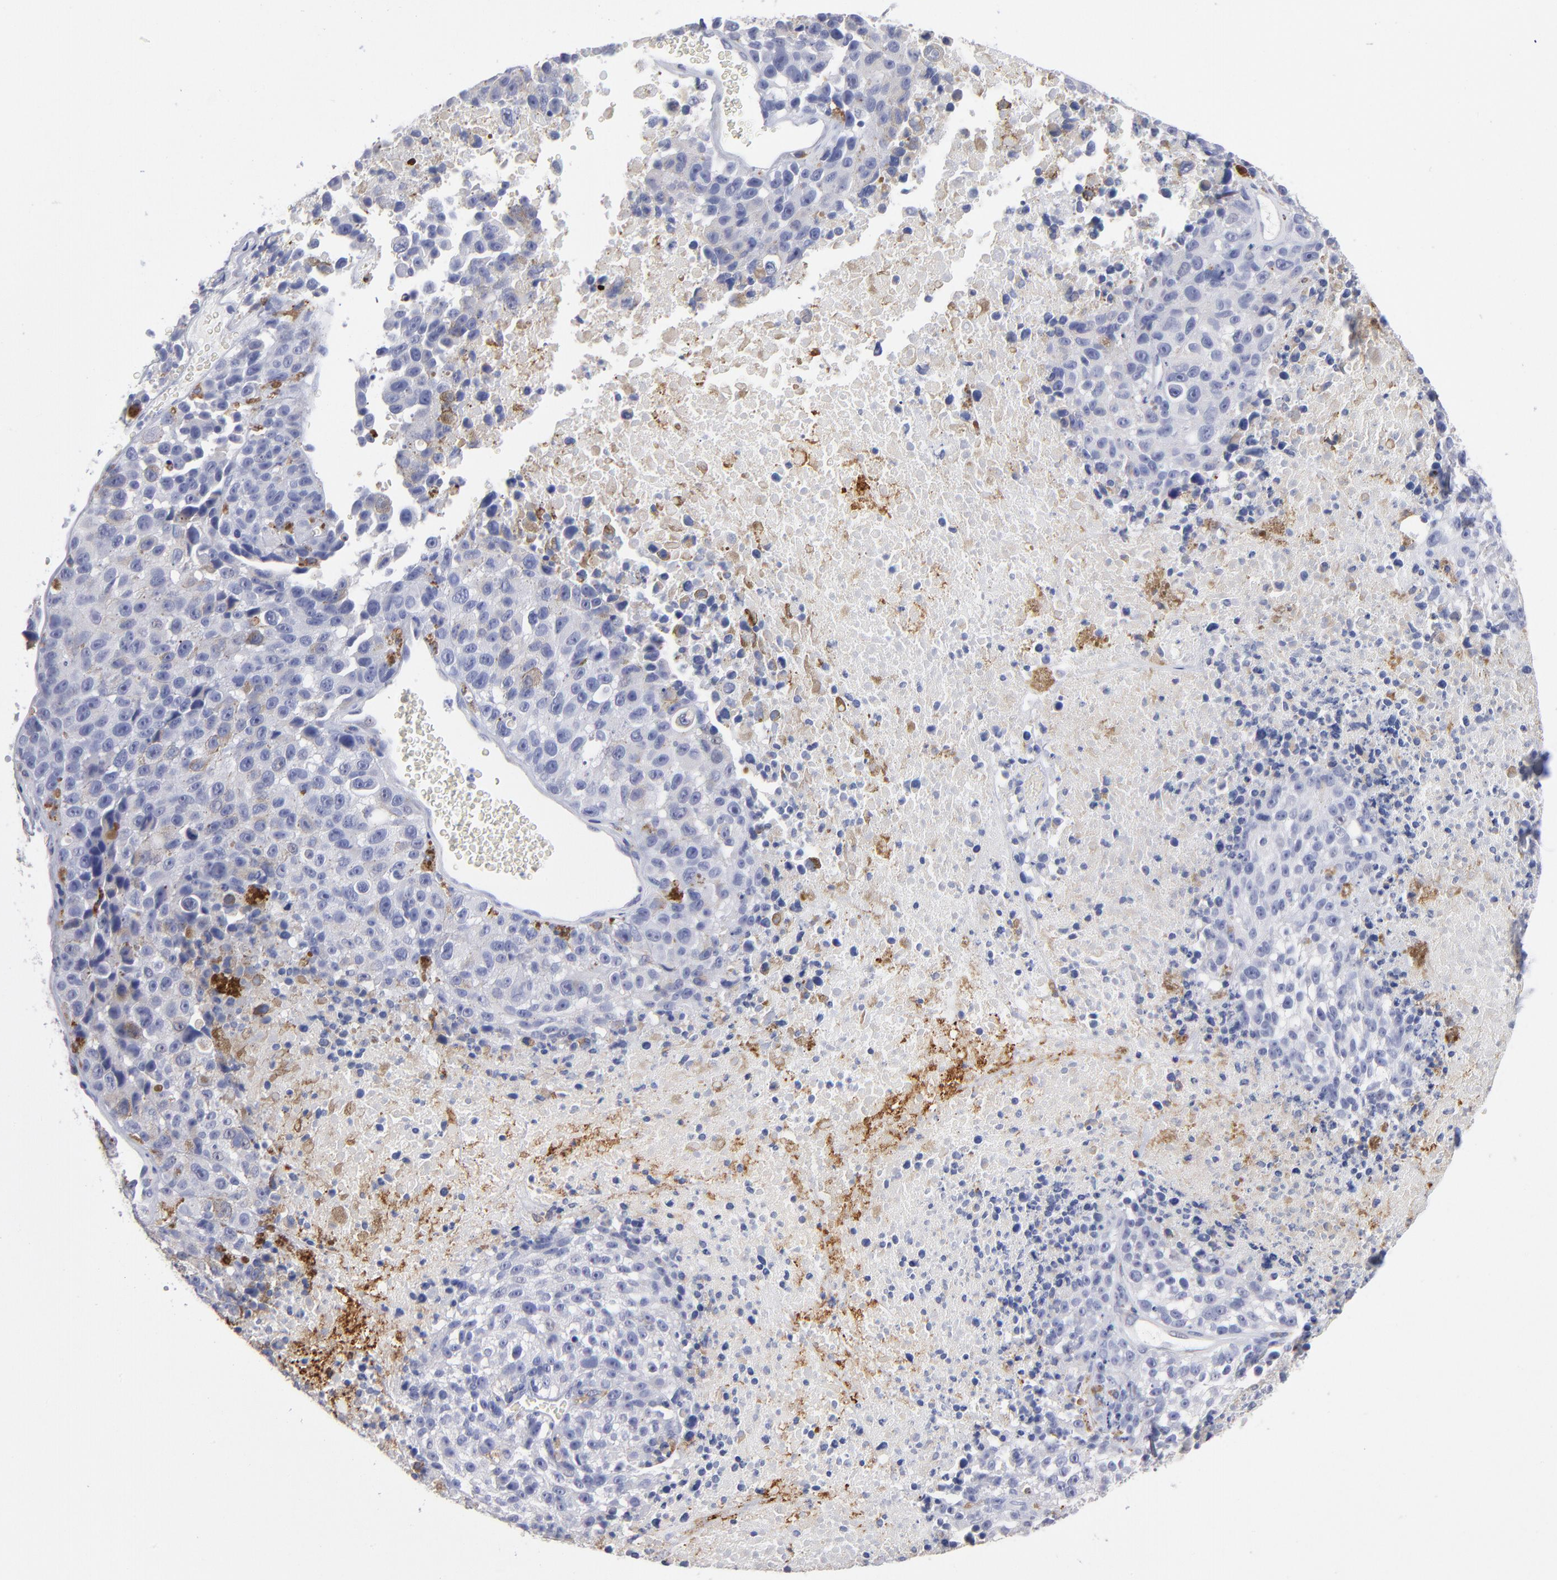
{"staining": {"intensity": "negative", "quantity": "none", "location": "none"}, "tissue": "melanoma", "cell_type": "Tumor cells", "image_type": "cancer", "snomed": [{"axis": "morphology", "description": "Malignant melanoma, Metastatic site"}, {"axis": "topography", "description": "Cerebral cortex"}], "caption": "Immunohistochemistry of malignant melanoma (metastatic site) reveals no expression in tumor cells.", "gene": "CD180", "patient": {"sex": "female", "age": 52}}